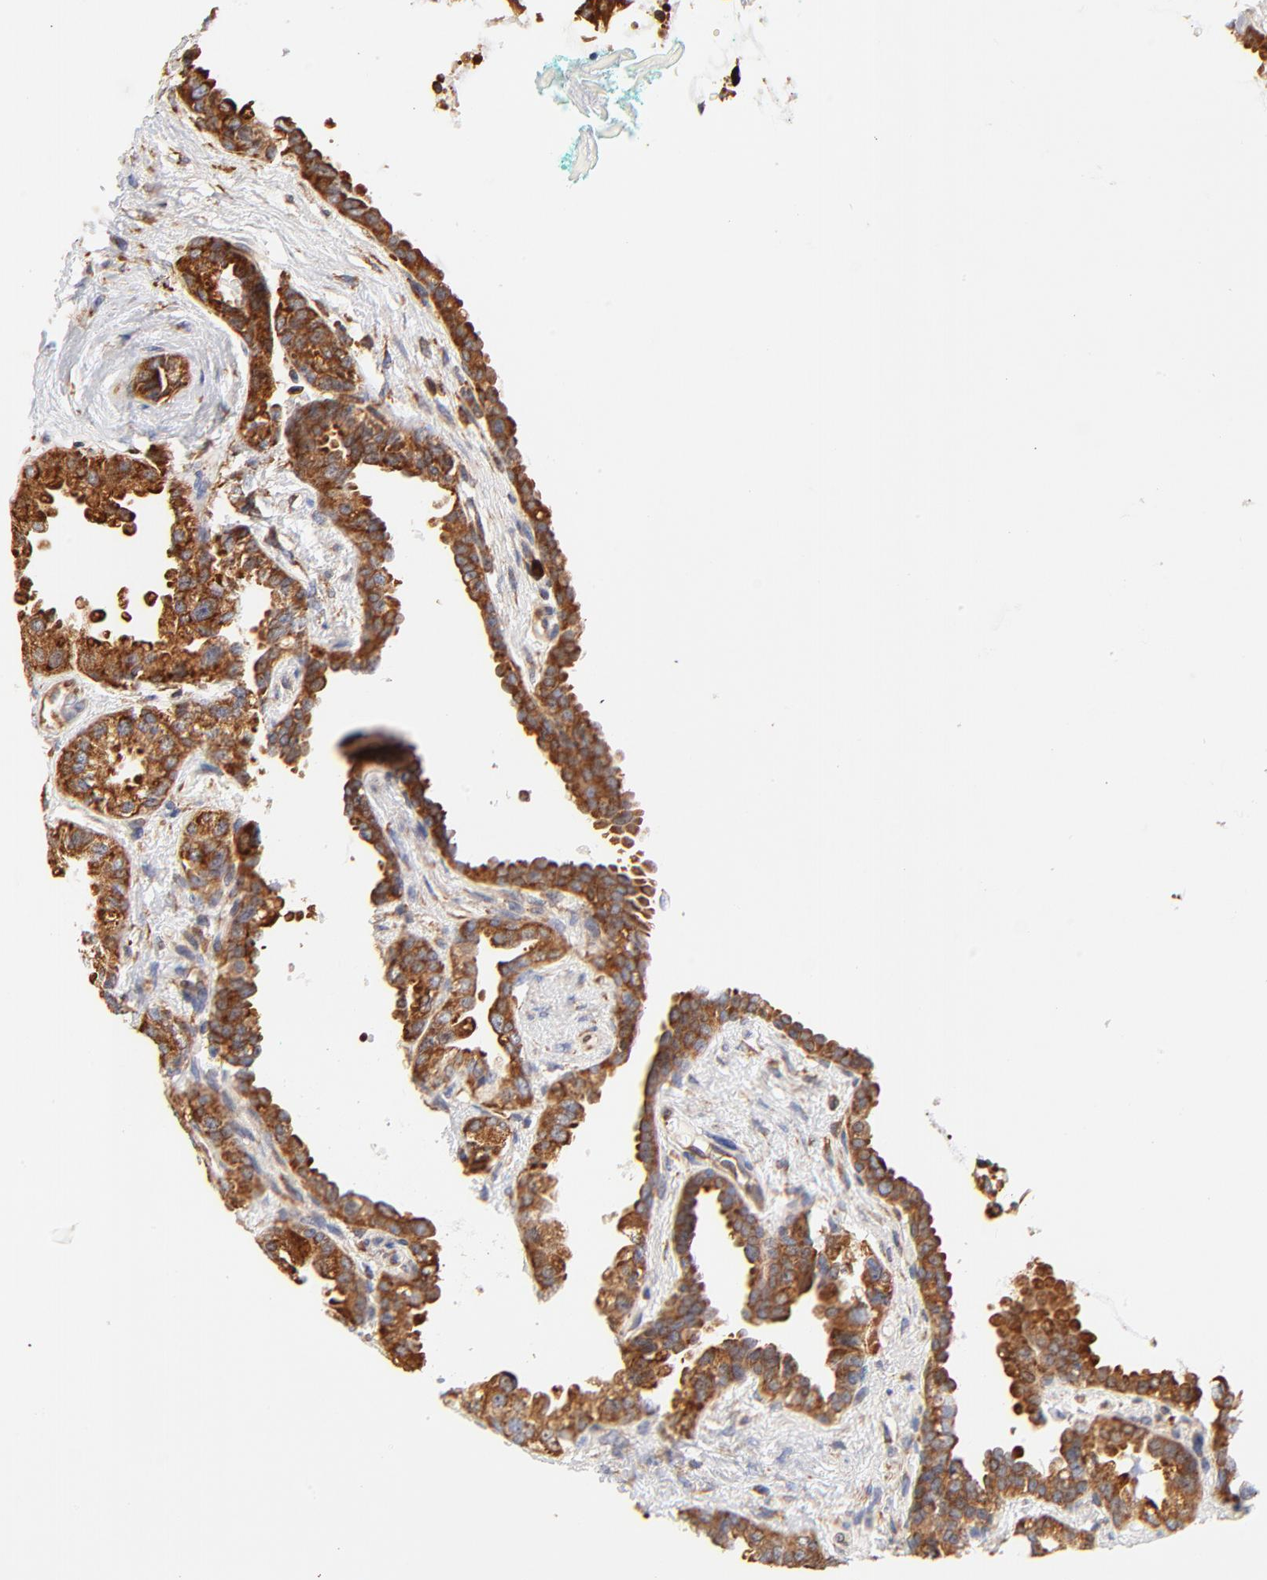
{"staining": {"intensity": "strong", "quantity": ">75%", "location": "cytoplasmic/membranous"}, "tissue": "seminal vesicle", "cell_type": "Glandular cells", "image_type": "normal", "snomed": [{"axis": "morphology", "description": "Normal tissue, NOS"}, {"axis": "topography", "description": "Seminal veicle"}], "caption": "Normal seminal vesicle displays strong cytoplasmic/membranous staining in about >75% of glandular cells, visualized by immunohistochemistry. Using DAB (3,3'-diaminobenzidine) (brown) and hematoxylin (blue) stains, captured at high magnification using brightfield microscopy.", "gene": "RPL27", "patient": {"sex": "male", "age": 61}}